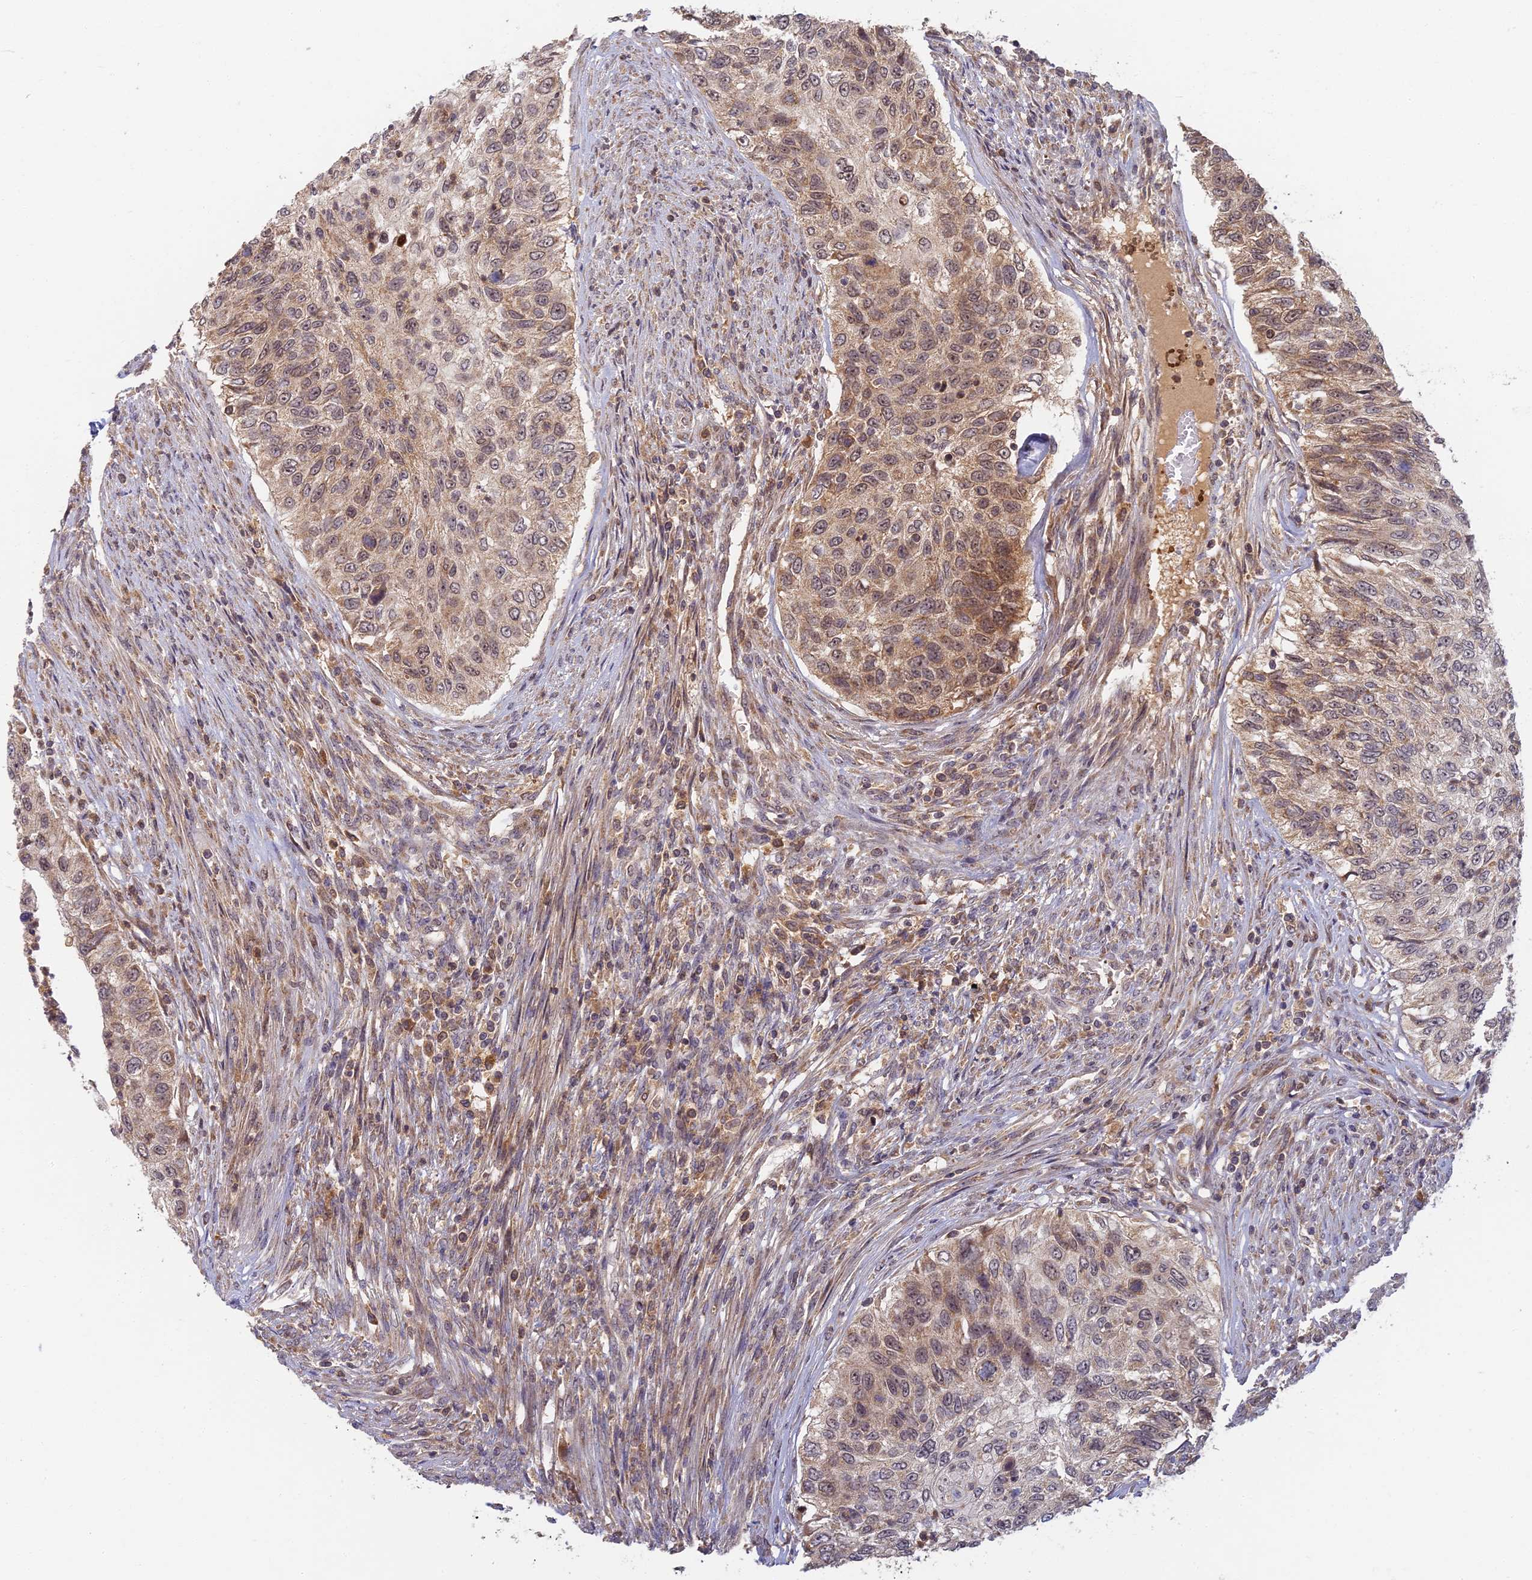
{"staining": {"intensity": "weak", "quantity": ">75%", "location": "cytoplasmic/membranous"}, "tissue": "urothelial cancer", "cell_type": "Tumor cells", "image_type": "cancer", "snomed": [{"axis": "morphology", "description": "Urothelial carcinoma, High grade"}, {"axis": "topography", "description": "Urinary bladder"}], "caption": "IHC micrograph of neoplastic tissue: urothelial cancer stained using immunohistochemistry (IHC) exhibits low levels of weak protein expression localized specifically in the cytoplasmic/membranous of tumor cells, appearing as a cytoplasmic/membranous brown color.", "gene": "RGL3", "patient": {"sex": "female", "age": 60}}